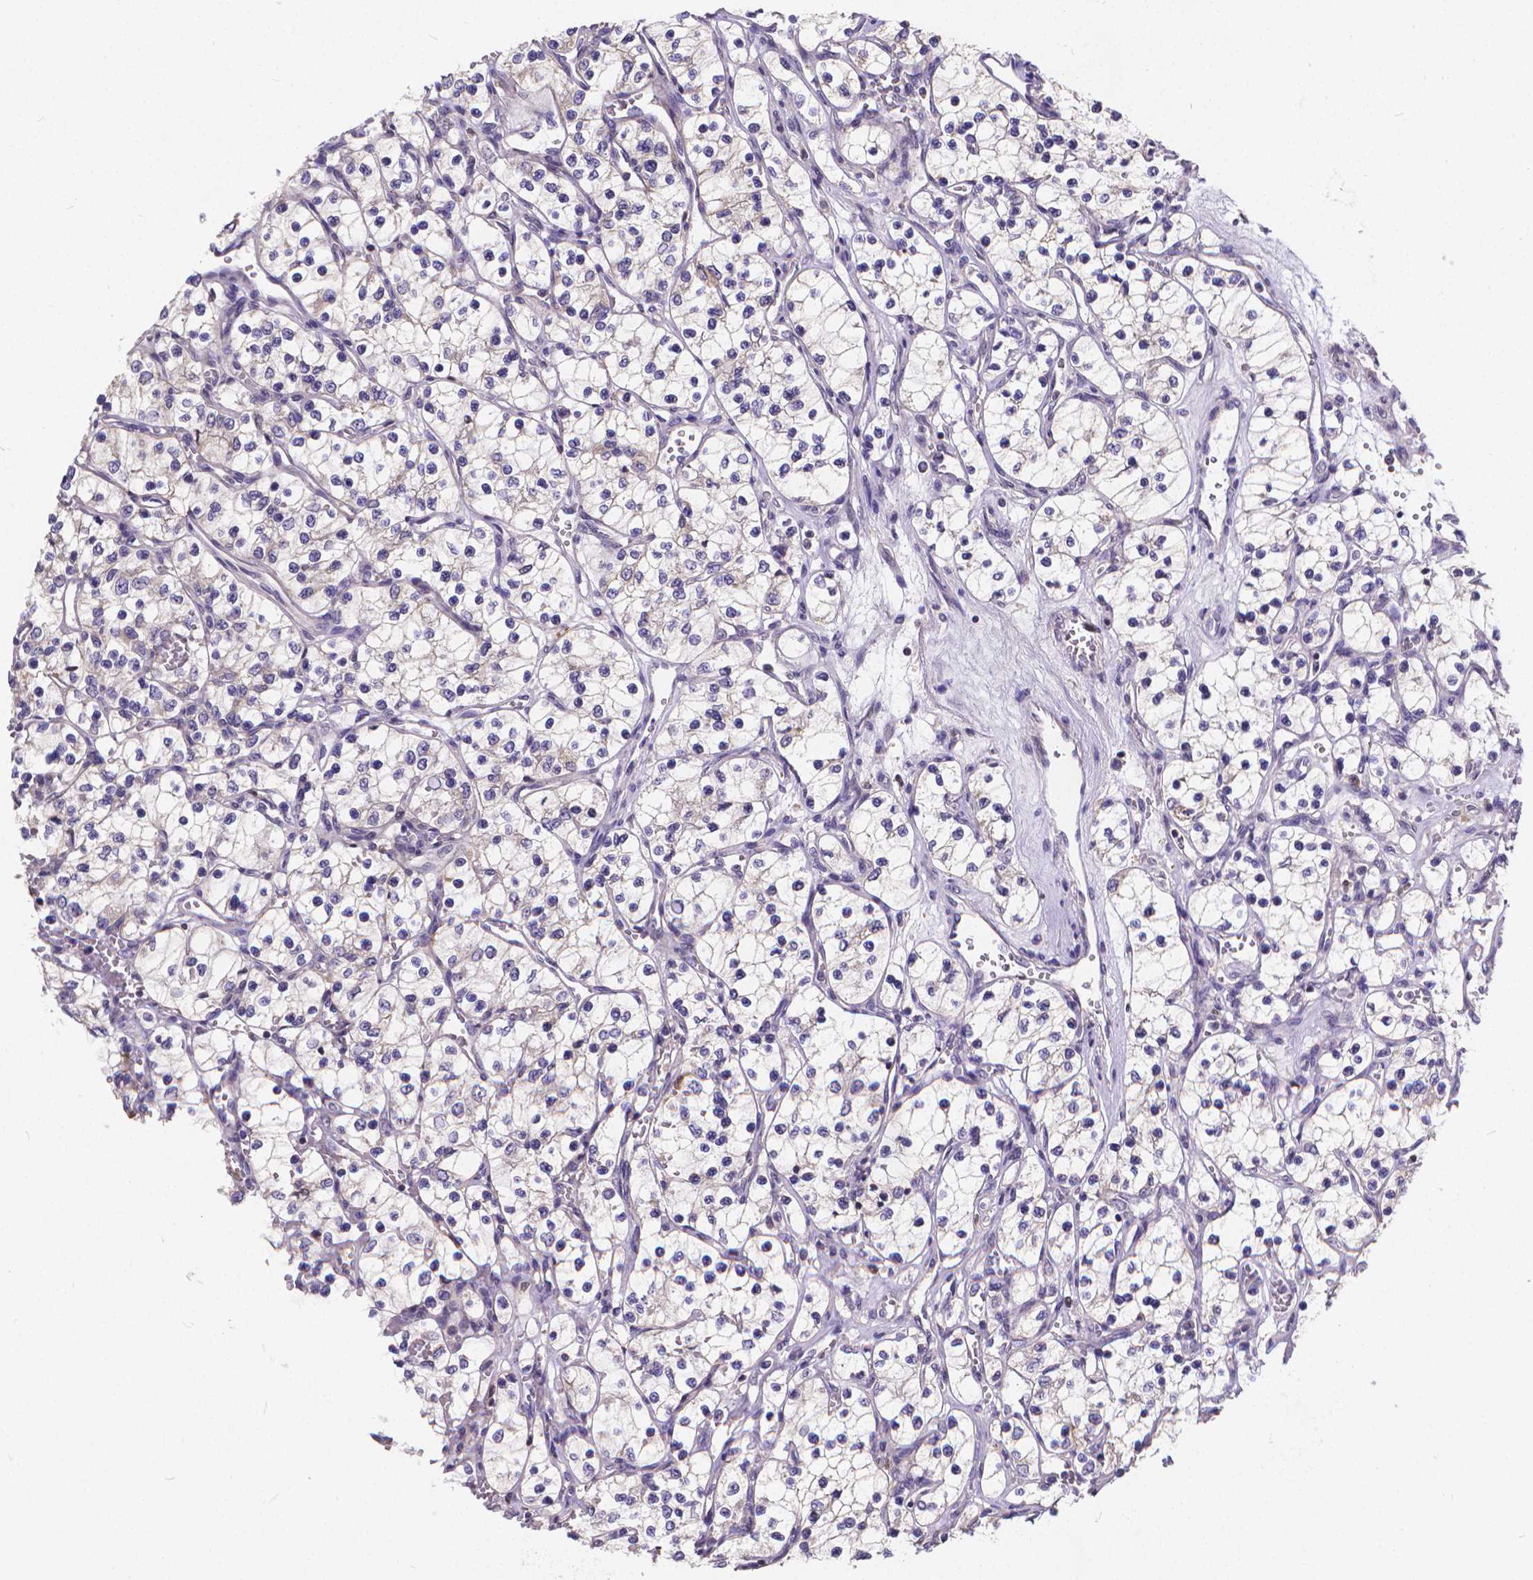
{"staining": {"intensity": "negative", "quantity": "none", "location": "none"}, "tissue": "renal cancer", "cell_type": "Tumor cells", "image_type": "cancer", "snomed": [{"axis": "morphology", "description": "Adenocarcinoma, NOS"}, {"axis": "topography", "description": "Kidney"}], "caption": "Immunohistochemical staining of human adenocarcinoma (renal) demonstrates no significant expression in tumor cells. Brightfield microscopy of immunohistochemistry stained with DAB (3,3'-diaminobenzidine) (brown) and hematoxylin (blue), captured at high magnification.", "gene": "GLRB", "patient": {"sex": "female", "age": 69}}